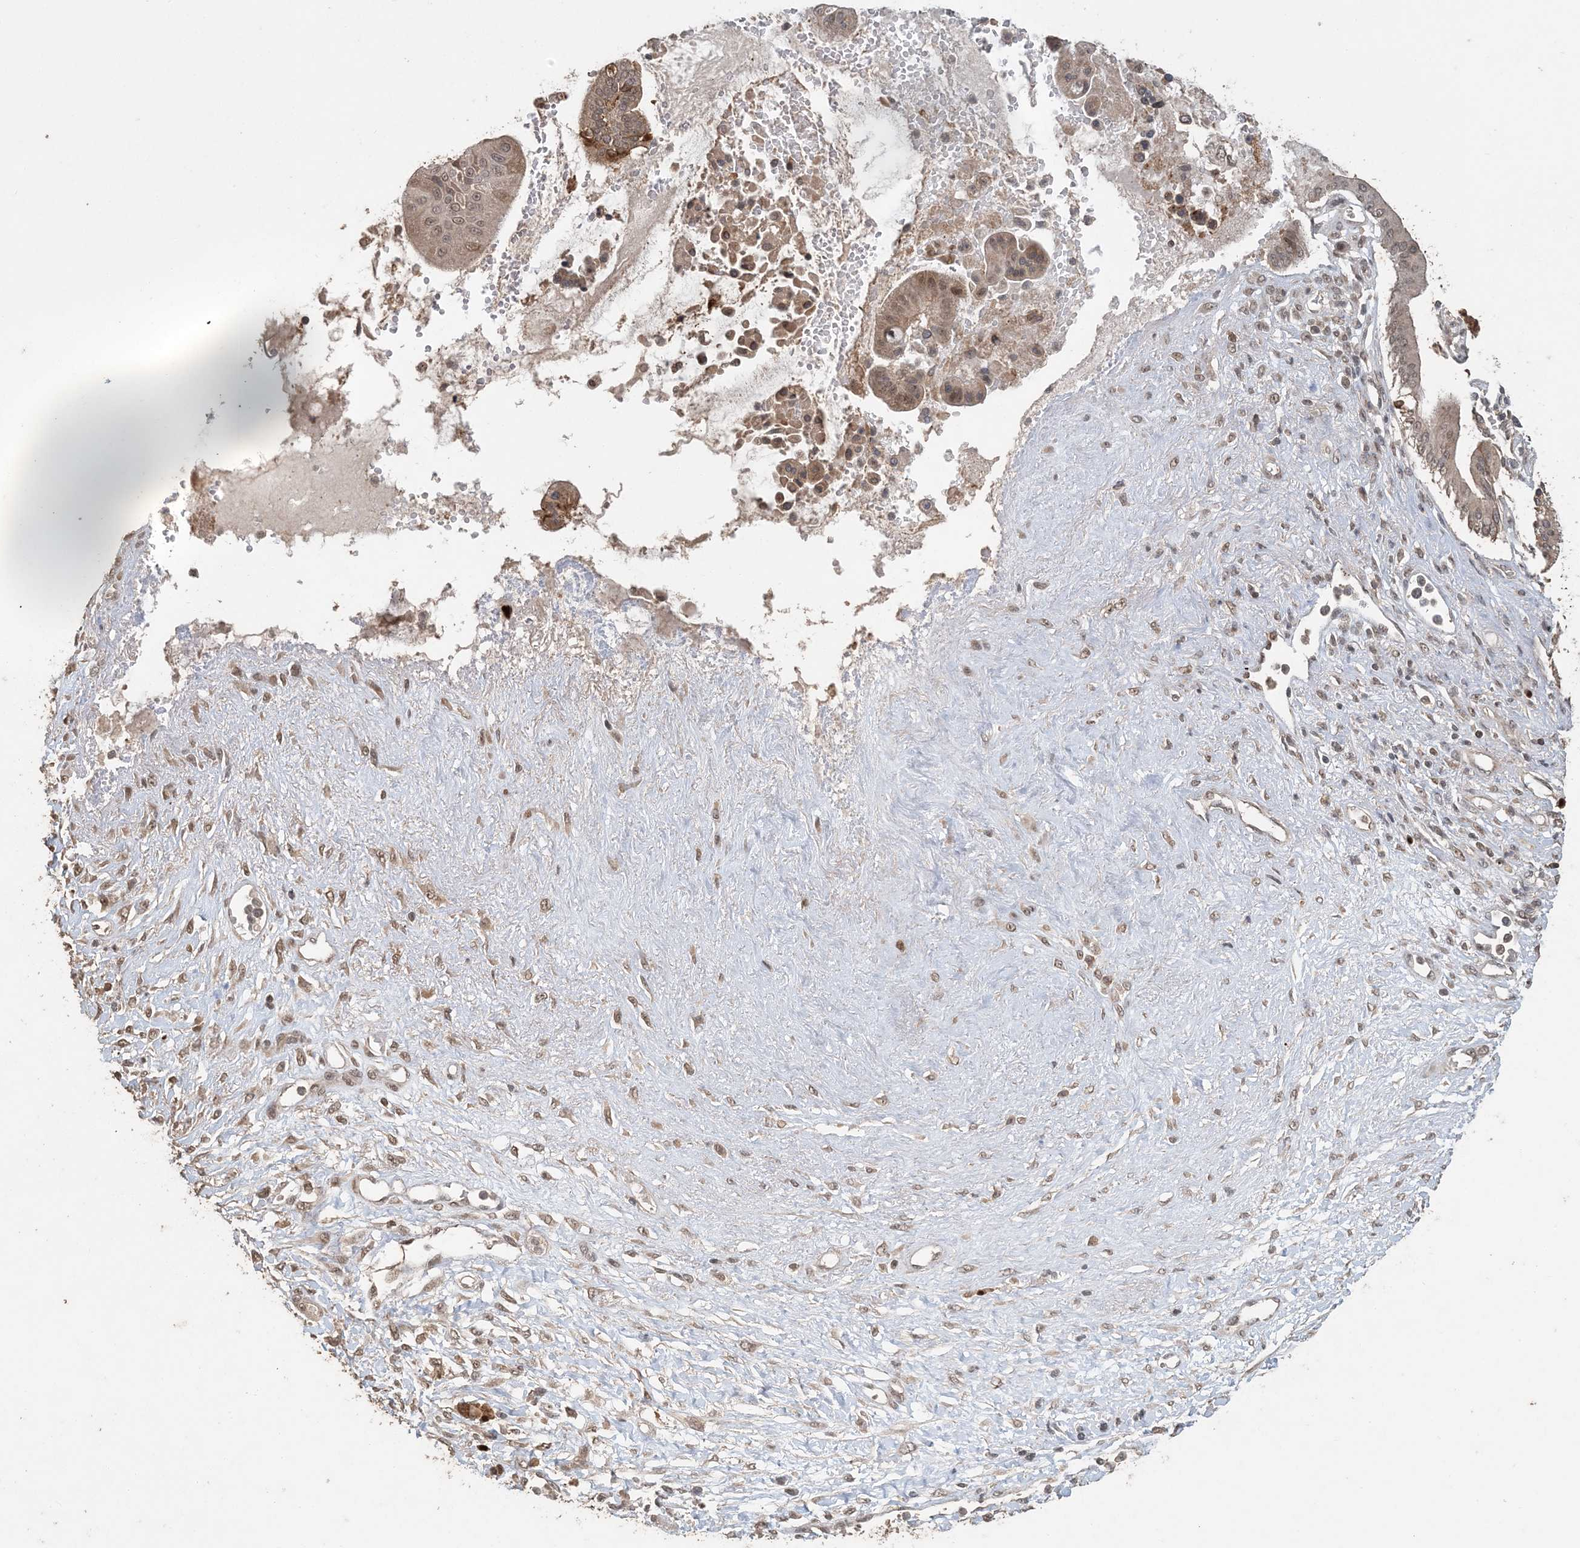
{"staining": {"intensity": "weak", "quantity": ">75%", "location": "cytoplasmic/membranous,nuclear"}, "tissue": "pancreatic cancer", "cell_type": "Tumor cells", "image_type": "cancer", "snomed": [{"axis": "morphology", "description": "Inflammation, NOS"}, {"axis": "morphology", "description": "Adenocarcinoma, NOS"}, {"axis": "topography", "description": "Pancreas"}], "caption": "Immunohistochemical staining of human pancreatic adenocarcinoma exhibits low levels of weak cytoplasmic/membranous and nuclear protein positivity in about >75% of tumor cells.", "gene": "ATP13A2", "patient": {"sex": "female", "age": 56}}